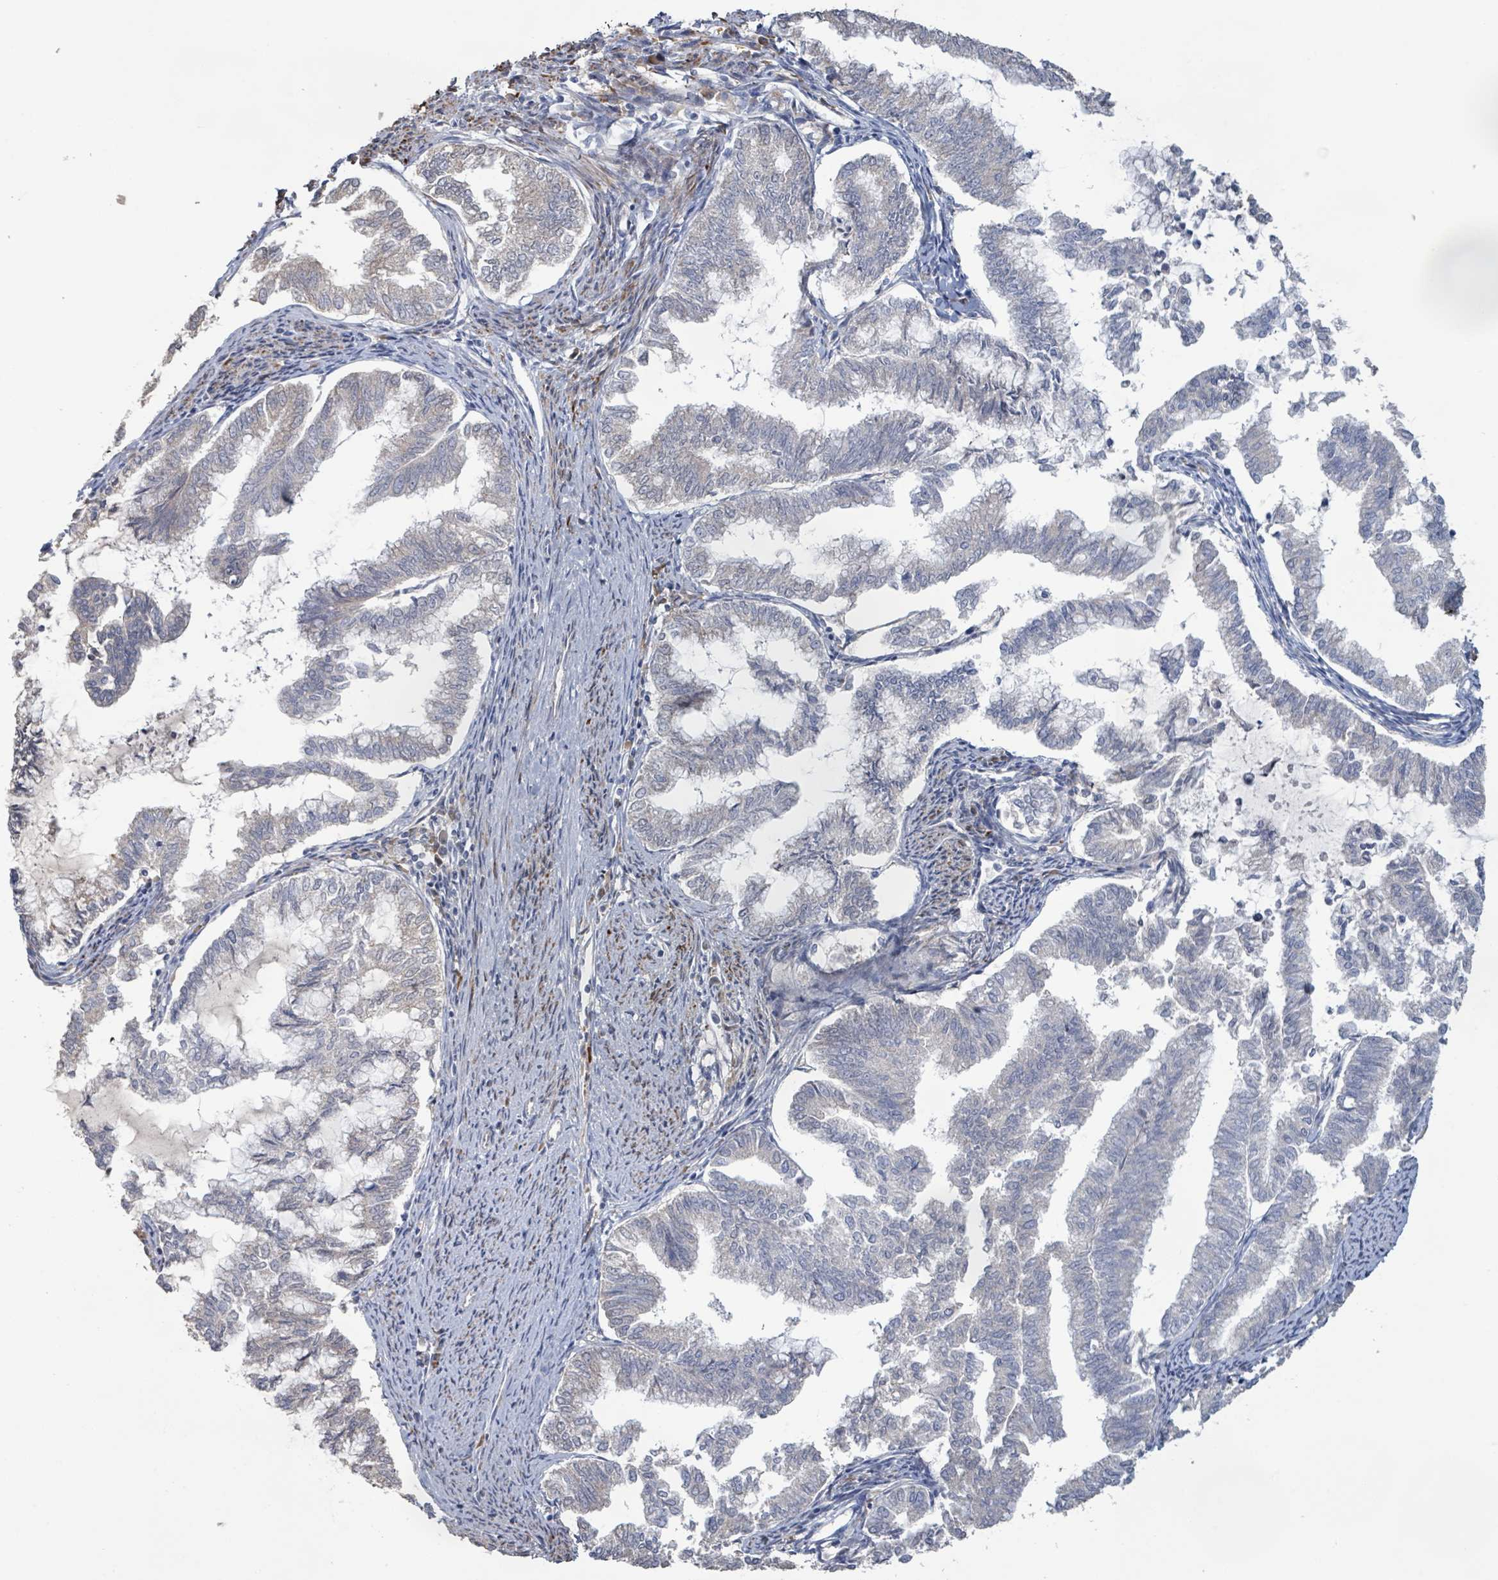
{"staining": {"intensity": "negative", "quantity": "none", "location": "none"}, "tissue": "endometrial cancer", "cell_type": "Tumor cells", "image_type": "cancer", "snomed": [{"axis": "morphology", "description": "Adenocarcinoma, NOS"}, {"axis": "topography", "description": "Endometrium"}], "caption": "Human endometrial cancer (adenocarcinoma) stained for a protein using IHC demonstrates no expression in tumor cells.", "gene": "KCNS2", "patient": {"sex": "female", "age": 79}}